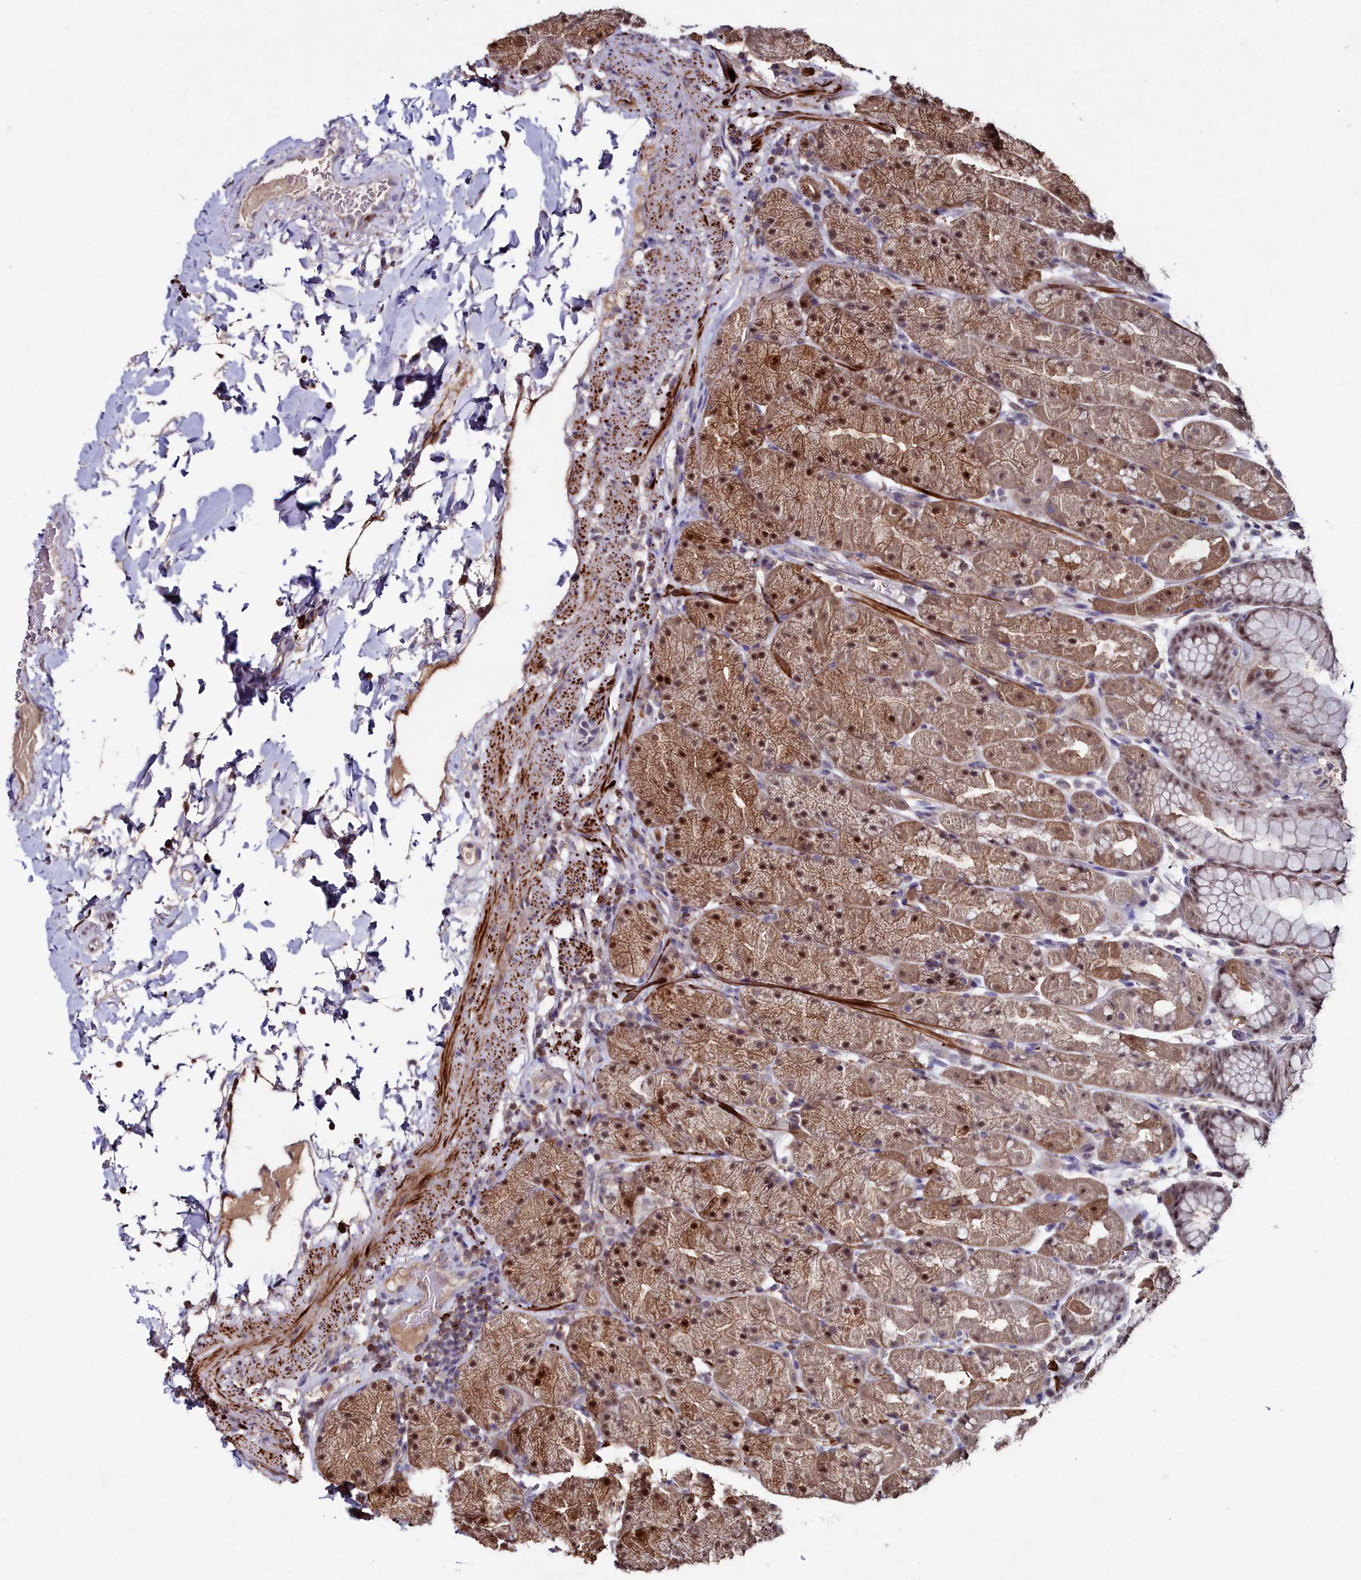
{"staining": {"intensity": "strong", "quantity": "25%-75%", "location": "cytoplasmic/membranous,nuclear"}, "tissue": "stomach", "cell_type": "Glandular cells", "image_type": "normal", "snomed": [{"axis": "morphology", "description": "Normal tissue, NOS"}, {"axis": "topography", "description": "Stomach, upper"}, {"axis": "topography", "description": "Stomach, lower"}], "caption": "High-magnification brightfield microscopy of normal stomach stained with DAB (3,3'-diaminobenzidine) (brown) and counterstained with hematoxylin (blue). glandular cells exhibit strong cytoplasmic/membranous,nuclear positivity is identified in about25%-75% of cells. (DAB (3,3'-diaminobenzidine) = brown stain, brightfield microscopy at high magnification).", "gene": "AMBRA1", "patient": {"sex": "male", "age": 67}}